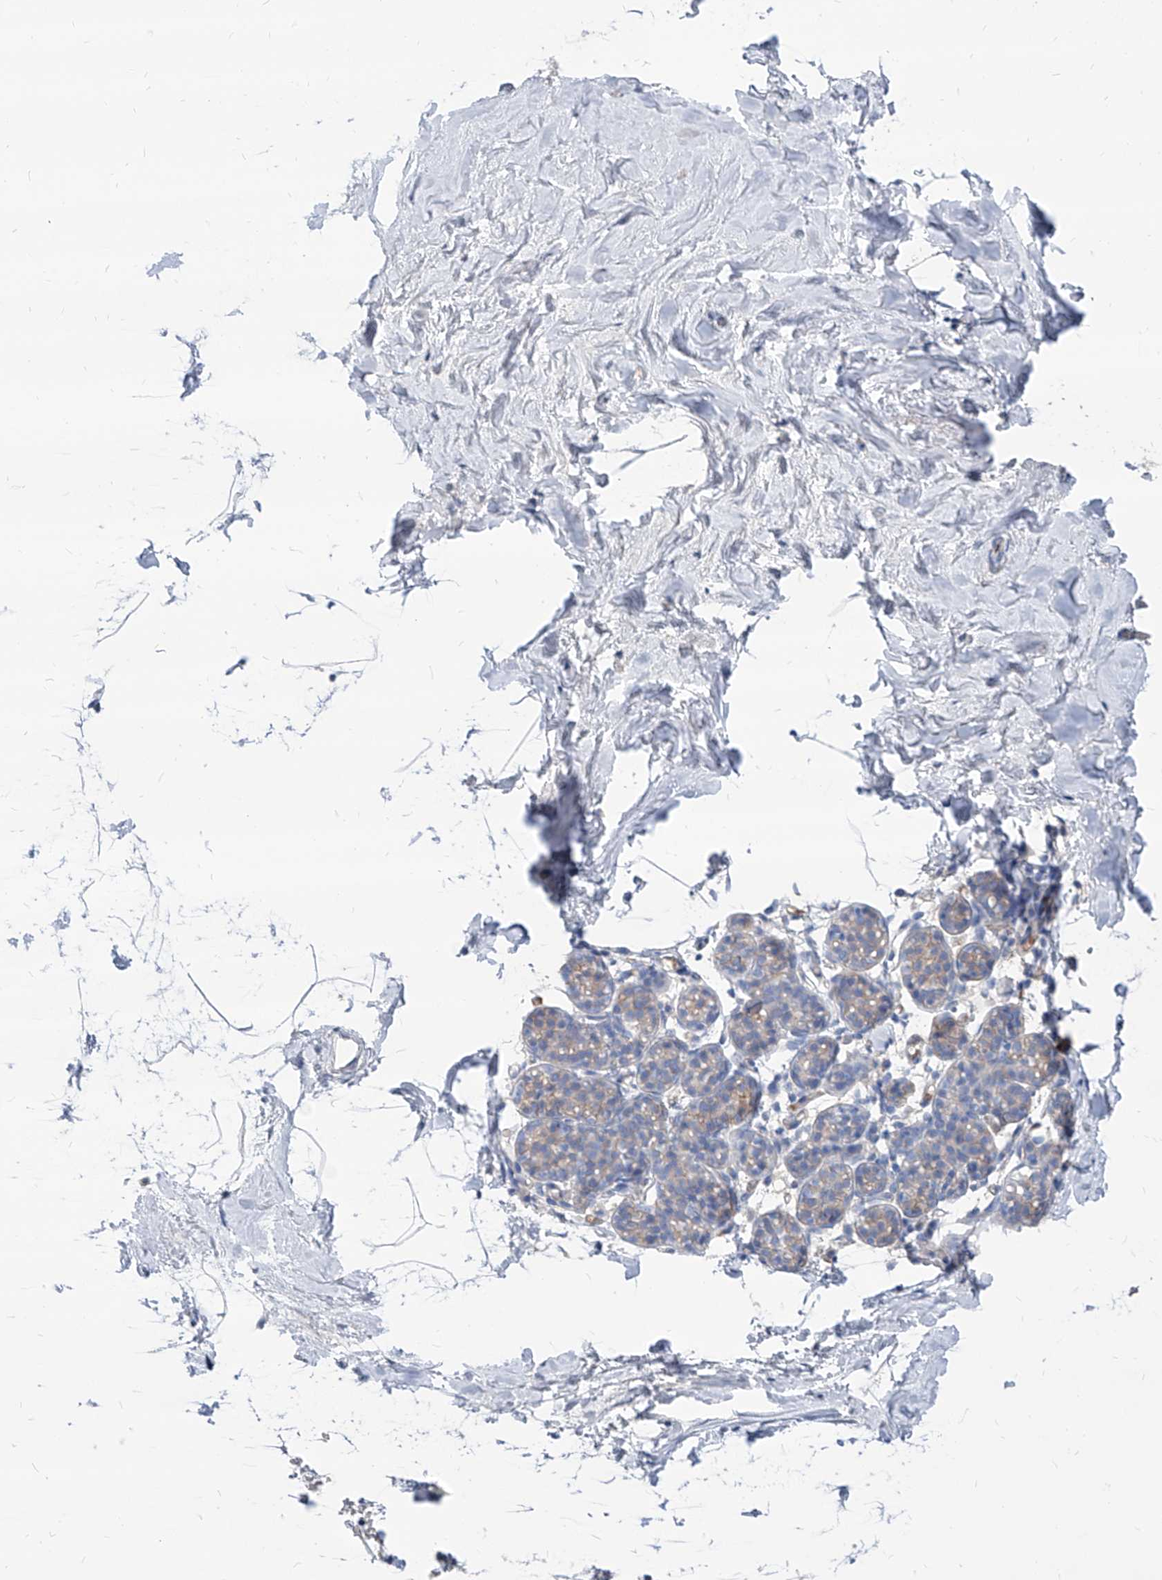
{"staining": {"intensity": "negative", "quantity": "none", "location": "none"}, "tissue": "breast", "cell_type": "Adipocytes", "image_type": "normal", "snomed": [{"axis": "morphology", "description": "Normal tissue, NOS"}, {"axis": "topography", "description": "Breast"}], "caption": "The photomicrograph shows no significant staining in adipocytes of breast. The staining was performed using DAB (3,3'-diaminobenzidine) to visualize the protein expression in brown, while the nuclei were stained in blue with hematoxylin (Magnification: 20x).", "gene": "AKAP10", "patient": {"sex": "female", "age": 62}}